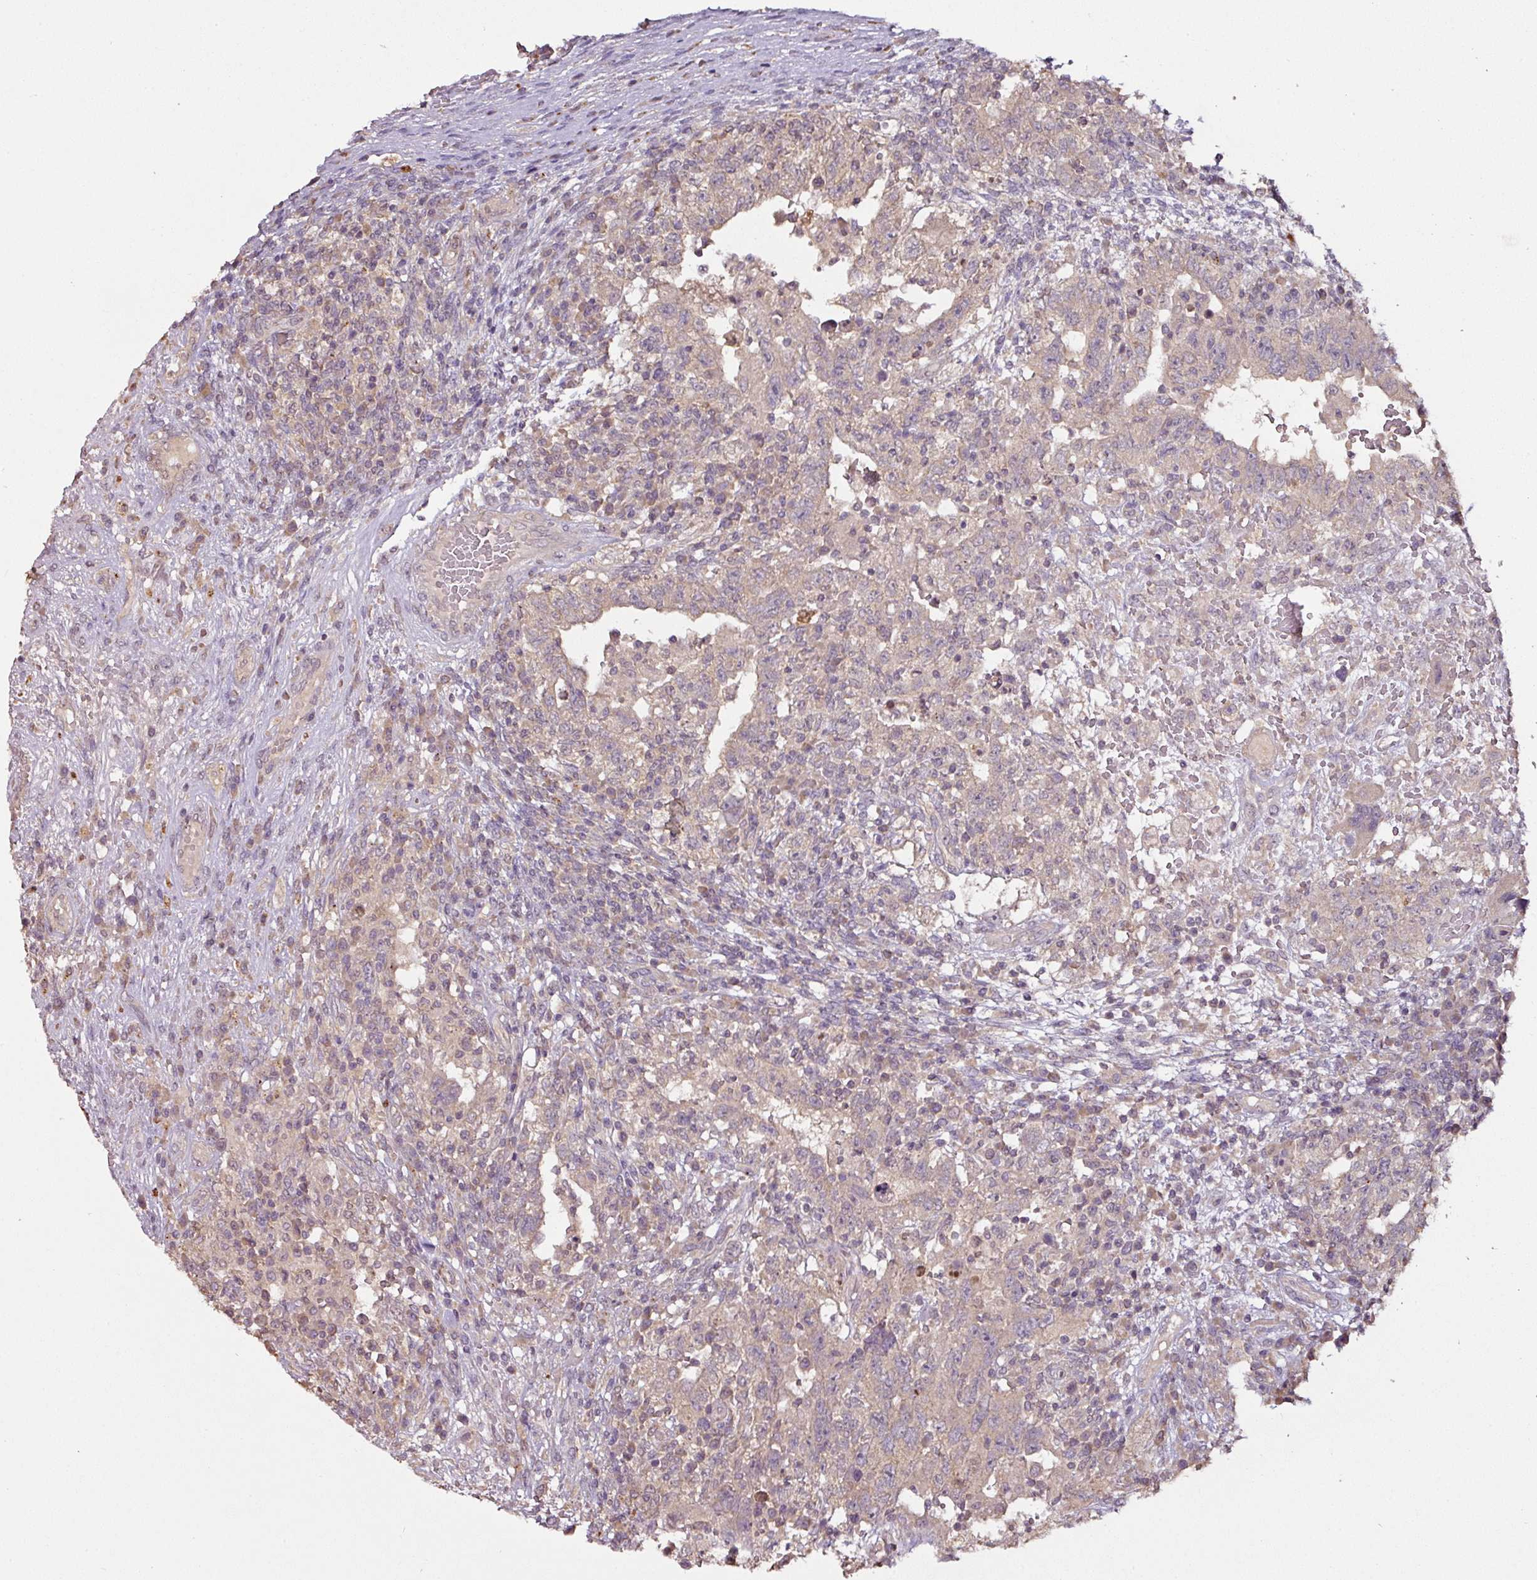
{"staining": {"intensity": "weak", "quantity": "25%-75%", "location": "cytoplasmic/membranous"}, "tissue": "testis cancer", "cell_type": "Tumor cells", "image_type": "cancer", "snomed": [{"axis": "morphology", "description": "Carcinoma, Embryonal, NOS"}, {"axis": "topography", "description": "Testis"}], "caption": "IHC (DAB (3,3'-diaminobenzidine)) staining of embryonal carcinoma (testis) reveals weak cytoplasmic/membranous protein positivity in about 25%-75% of tumor cells. (Brightfield microscopy of DAB IHC at high magnification).", "gene": "RPL38", "patient": {"sex": "male", "age": 26}}